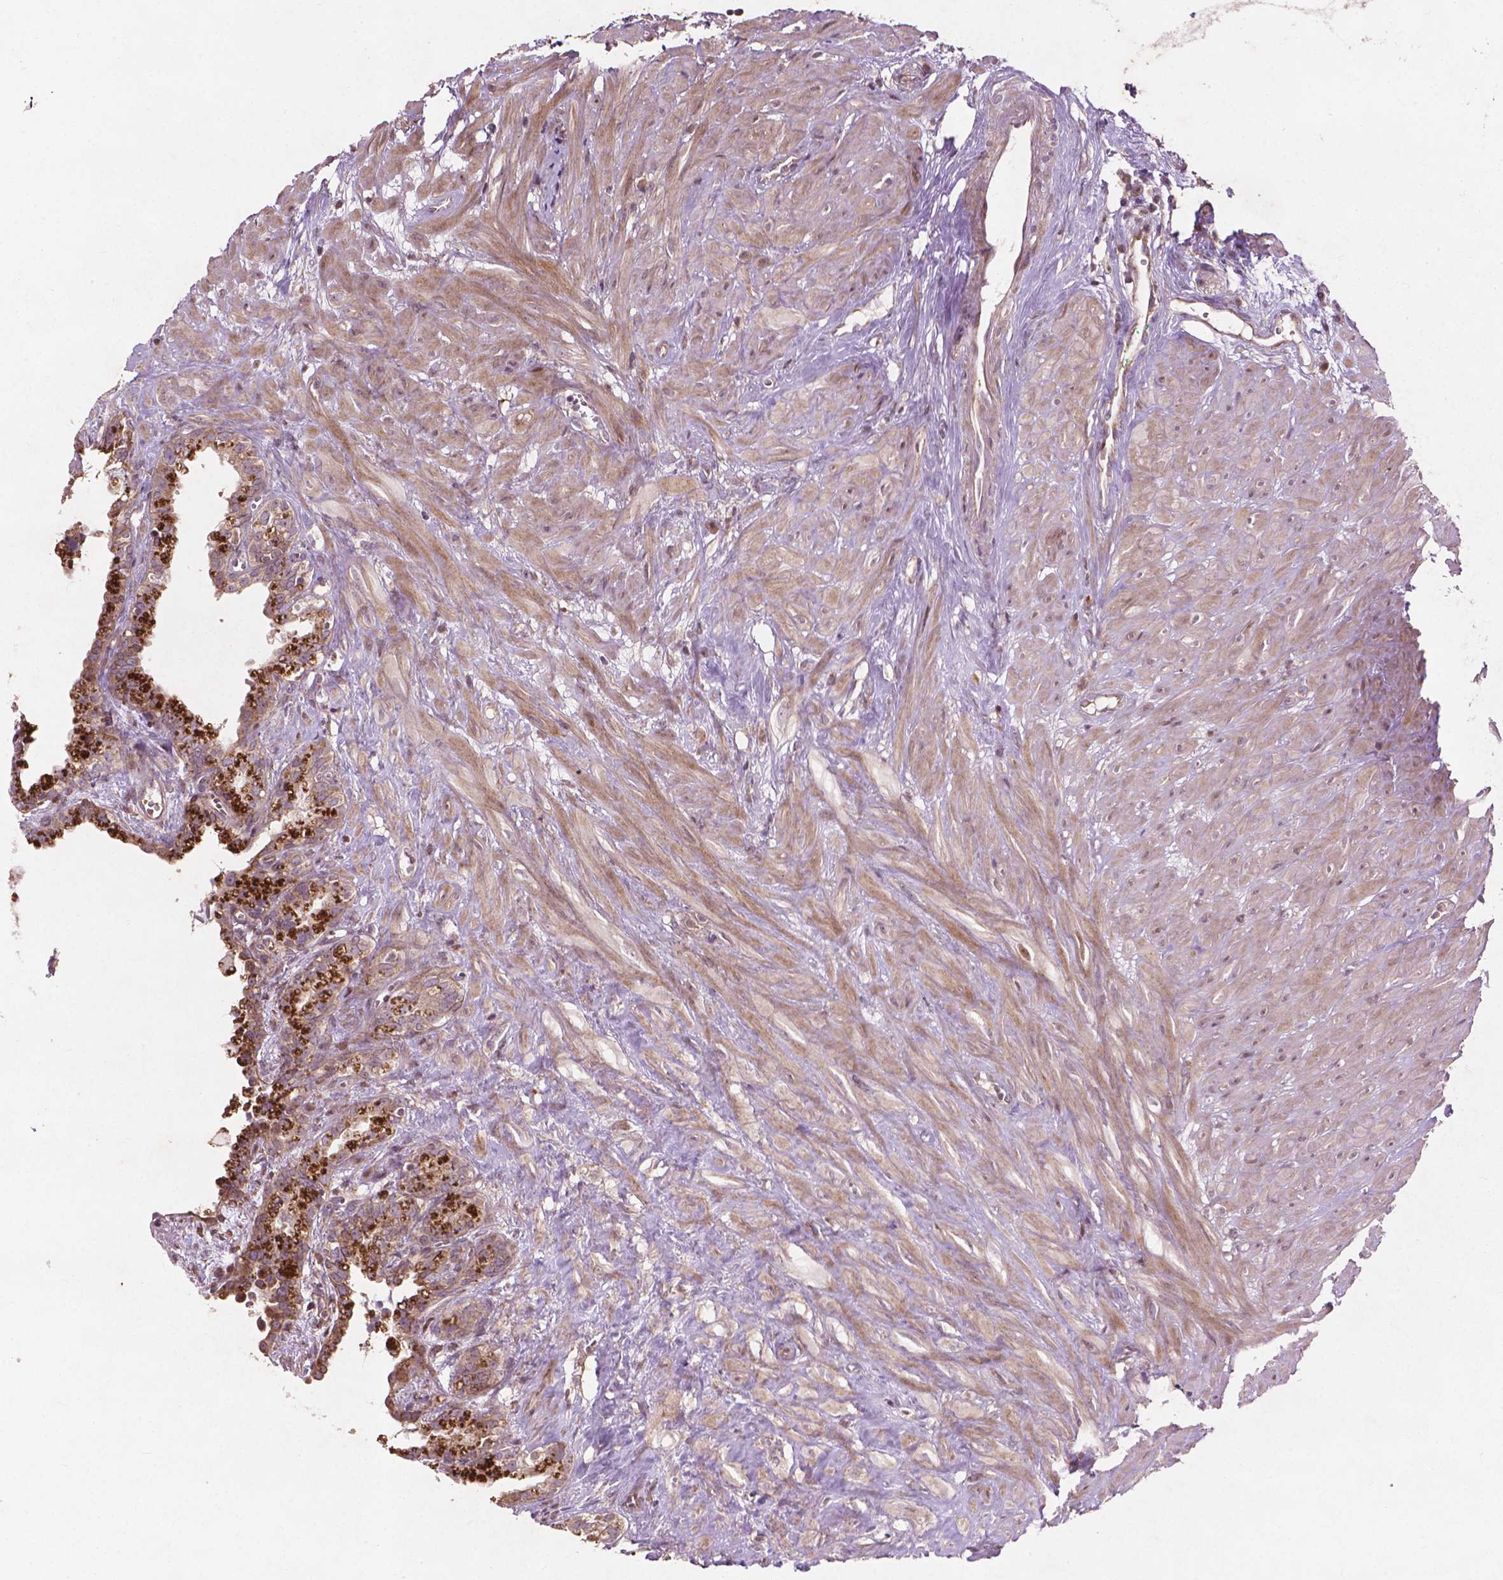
{"staining": {"intensity": "moderate", "quantity": ">75%", "location": "cytoplasmic/membranous"}, "tissue": "seminal vesicle", "cell_type": "Glandular cells", "image_type": "normal", "snomed": [{"axis": "morphology", "description": "Normal tissue, NOS"}, {"axis": "morphology", "description": "Urothelial carcinoma, NOS"}, {"axis": "topography", "description": "Urinary bladder"}, {"axis": "topography", "description": "Seminal veicle"}], "caption": "Seminal vesicle stained with a brown dye reveals moderate cytoplasmic/membranous positive positivity in approximately >75% of glandular cells.", "gene": "B3GALNT2", "patient": {"sex": "male", "age": 76}}